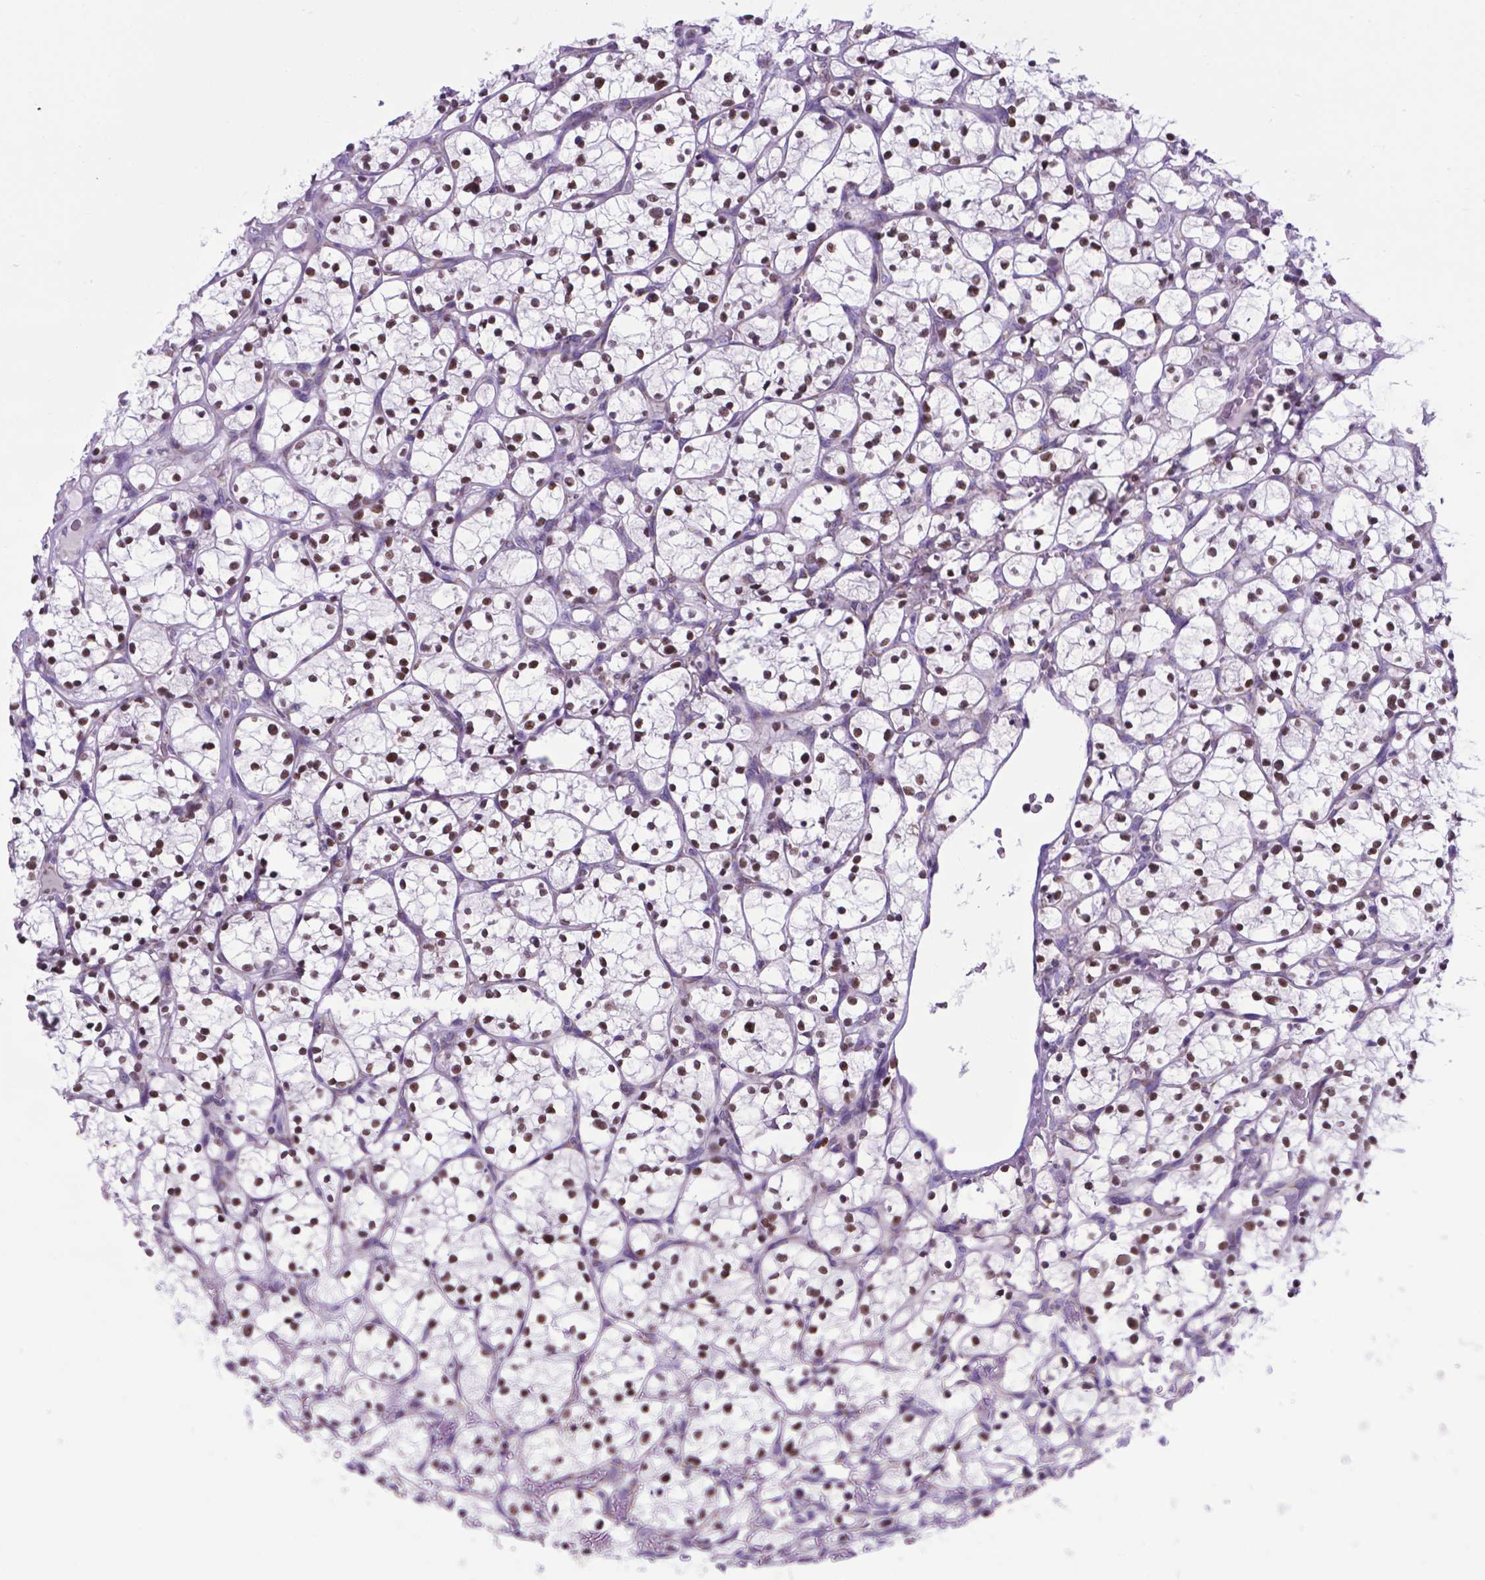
{"staining": {"intensity": "strong", "quantity": ">75%", "location": "nuclear"}, "tissue": "renal cancer", "cell_type": "Tumor cells", "image_type": "cancer", "snomed": [{"axis": "morphology", "description": "Adenocarcinoma, NOS"}, {"axis": "topography", "description": "Kidney"}], "caption": "Immunohistochemistry histopathology image of renal cancer (adenocarcinoma) stained for a protein (brown), which displays high levels of strong nuclear expression in approximately >75% of tumor cells.", "gene": "POU3F3", "patient": {"sex": "female", "age": 64}}